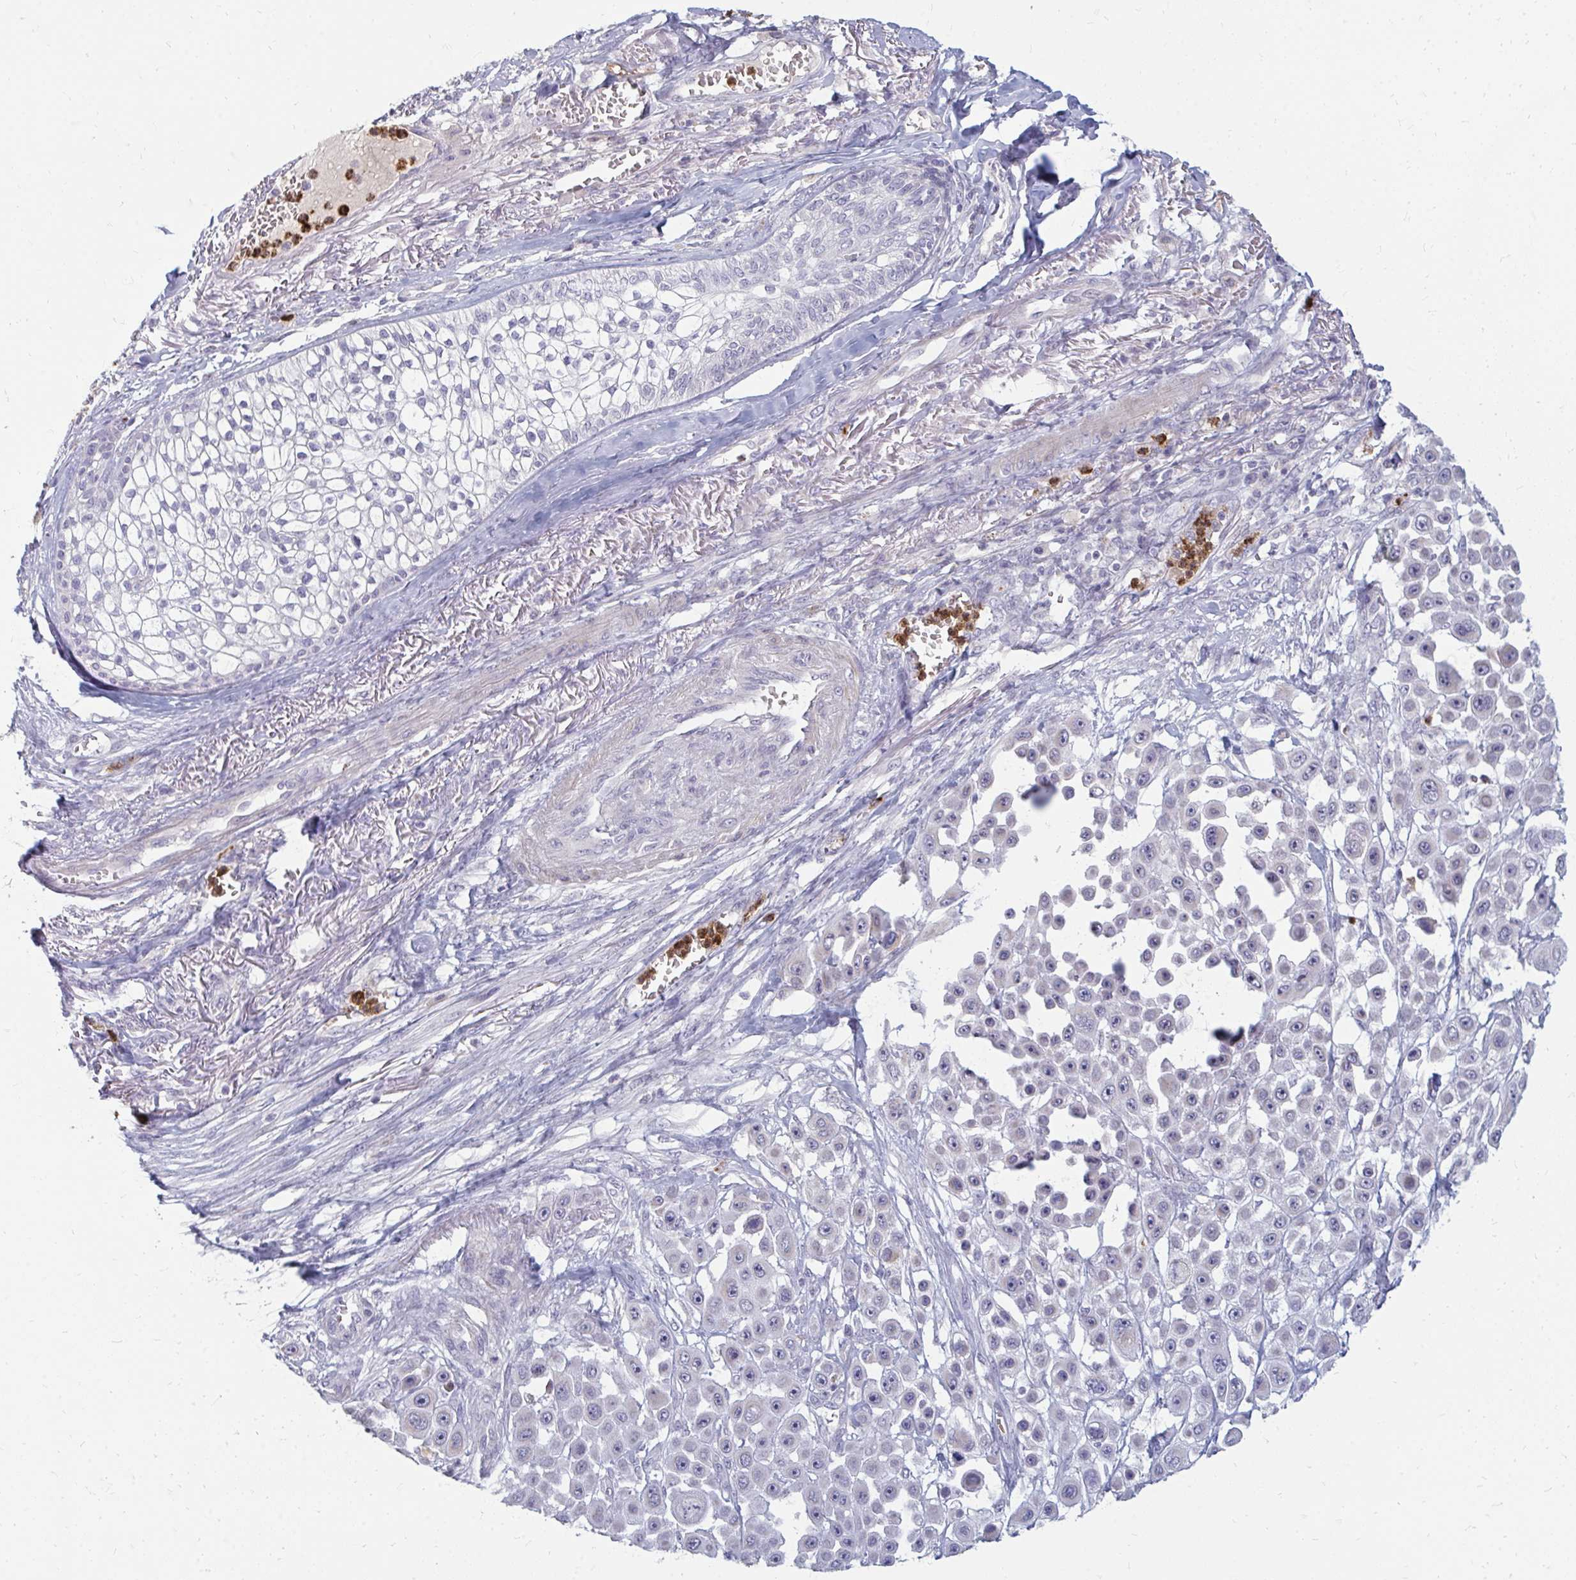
{"staining": {"intensity": "negative", "quantity": "none", "location": "none"}, "tissue": "skin cancer", "cell_type": "Tumor cells", "image_type": "cancer", "snomed": [{"axis": "morphology", "description": "Squamous cell carcinoma, NOS"}, {"axis": "topography", "description": "Skin"}], "caption": "High power microscopy photomicrograph of an IHC photomicrograph of skin squamous cell carcinoma, revealing no significant expression in tumor cells. The staining is performed using DAB (3,3'-diaminobenzidine) brown chromogen with nuclei counter-stained in using hematoxylin.", "gene": "RAB33A", "patient": {"sex": "male", "age": 67}}